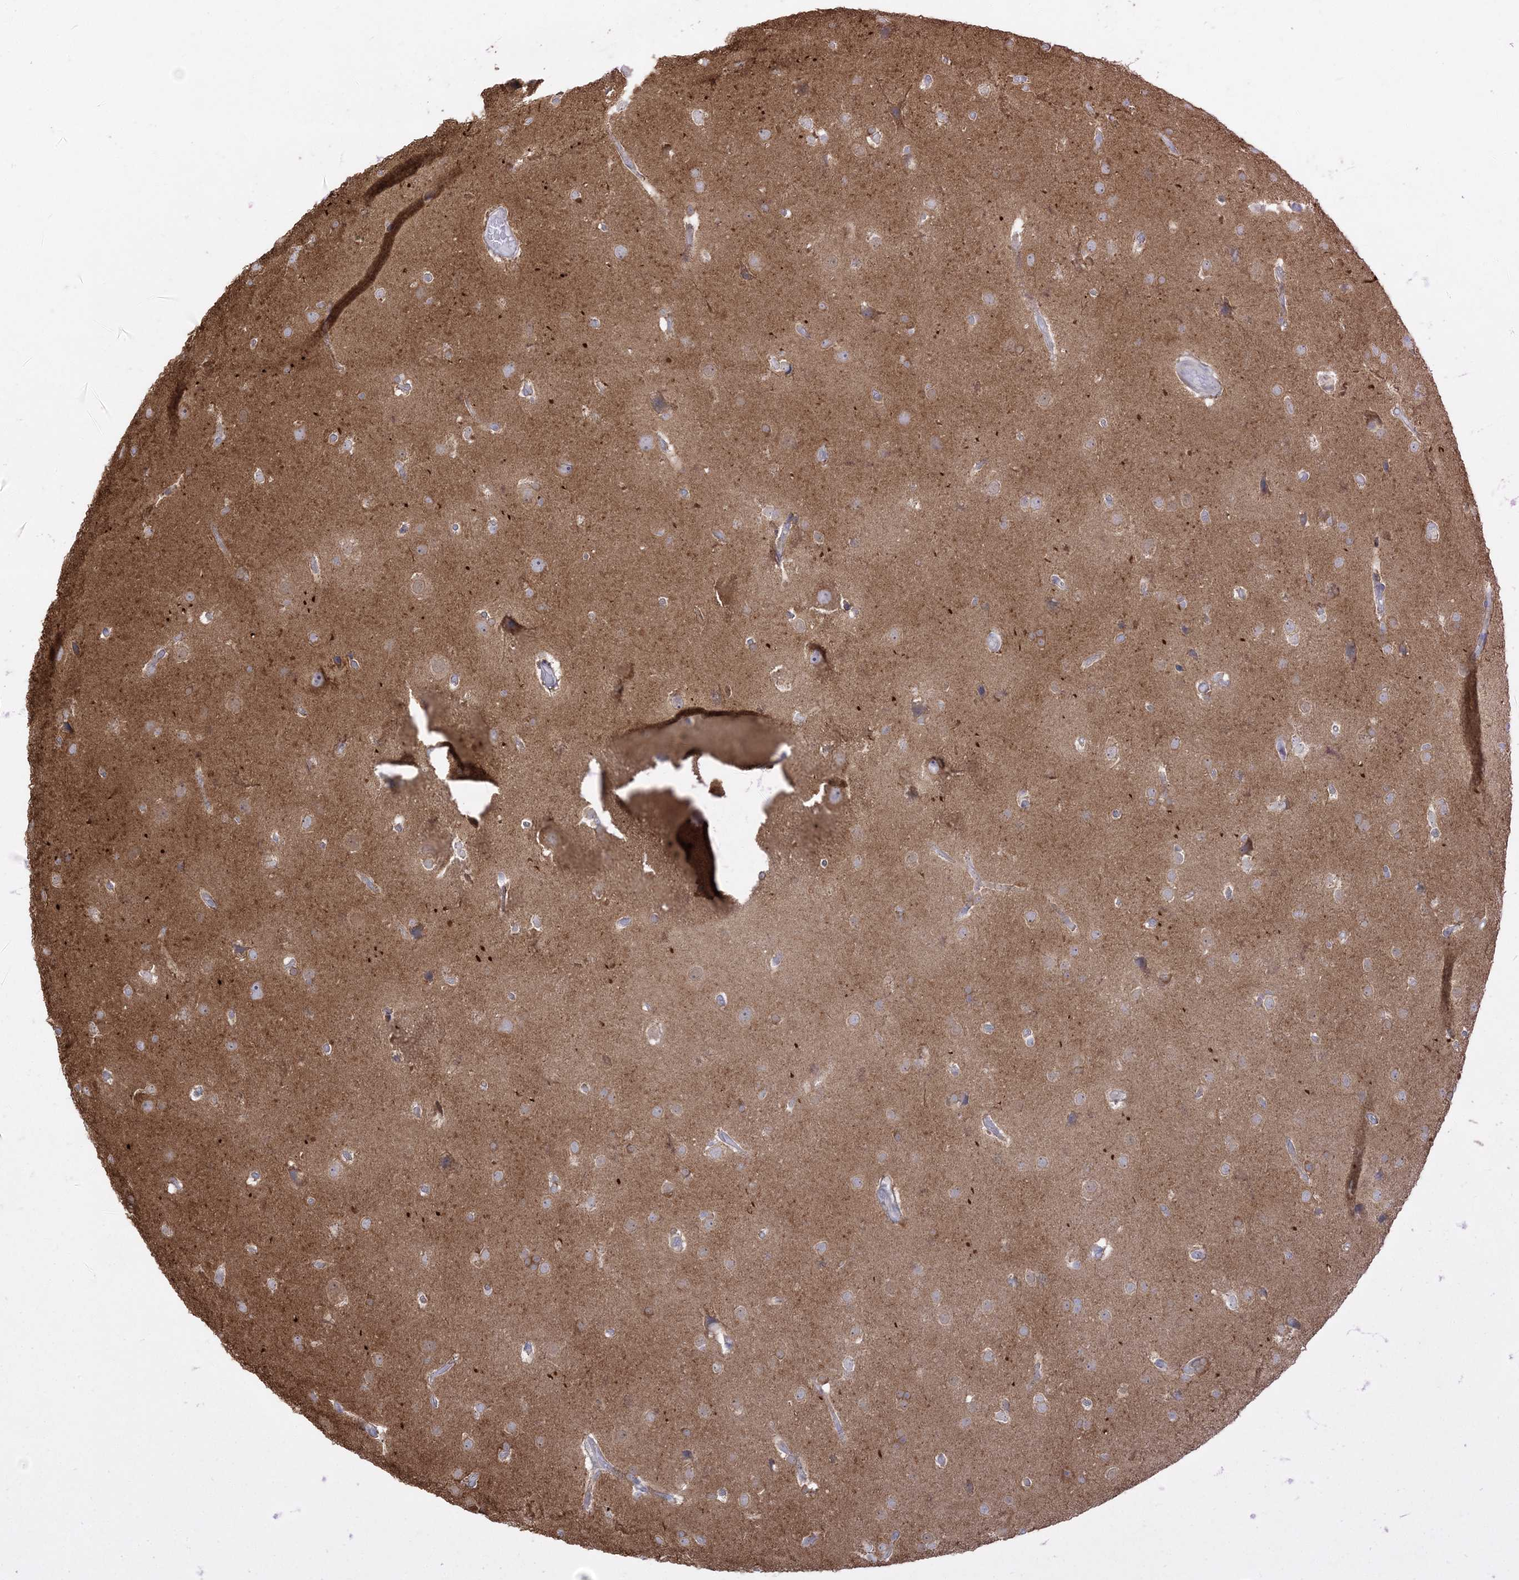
{"staining": {"intensity": "weak", "quantity": "25%-75%", "location": "cytoplasmic/membranous"}, "tissue": "glioma", "cell_type": "Tumor cells", "image_type": "cancer", "snomed": [{"axis": "morphology", "description": "Glioma, malignant, Low grade"}, {"axis": "topography", "description": "Brain"}], "caption": "Malignant glioma (low-grade) stained for a protein (brown) displays weak cytoplasmic/membranous positive staining in approximately 25%-75% of tumor cells.", "gene": "ZC3H6", "patient": {"sex": "female", "age": 37}}